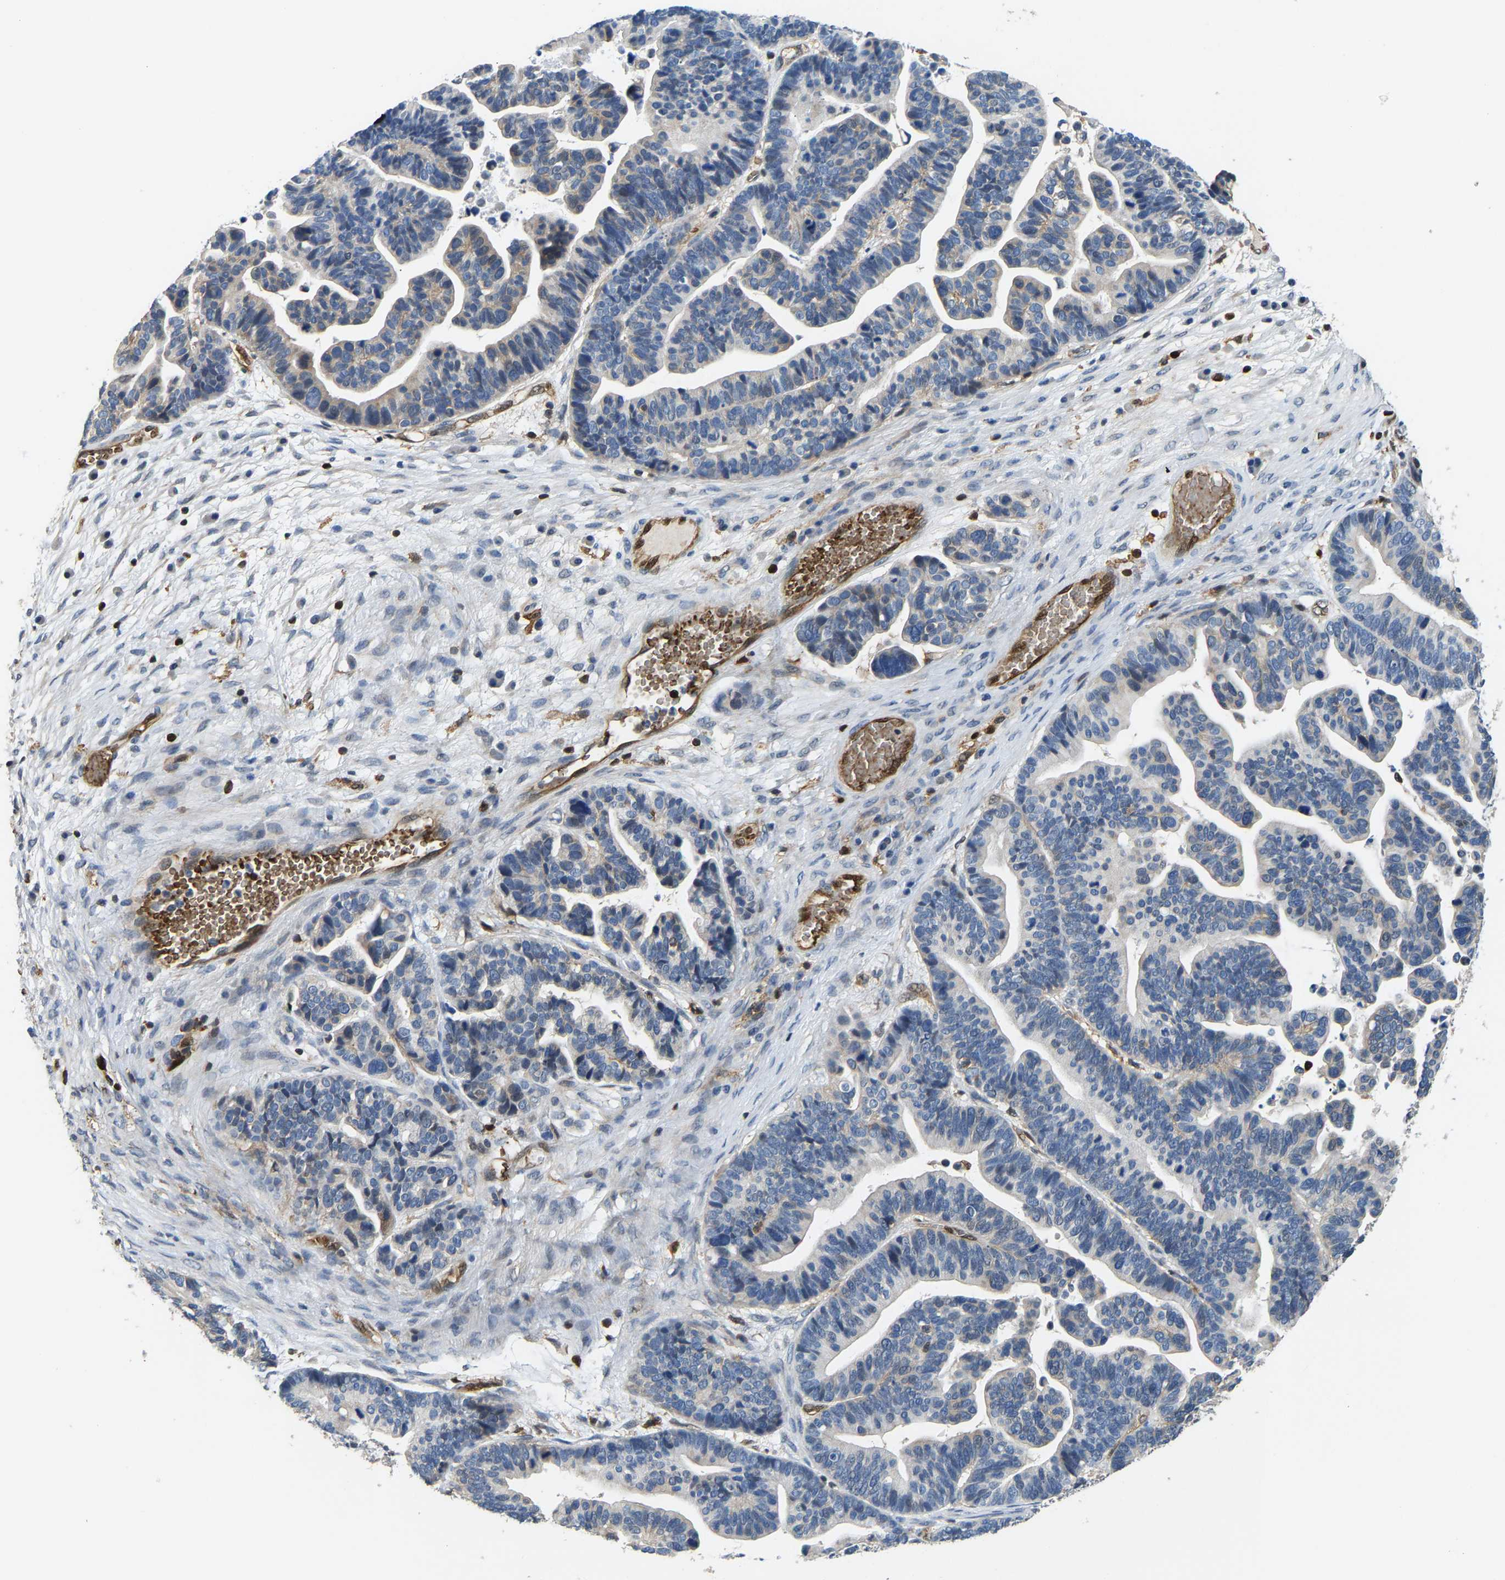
{"staining": {"intensity": "negative", "quantity": "none", "location": "none"}, "tissue": "ovarian cancer", "cell_type": "Tumor cells", "image_type": "cancer", "snomed": [{"axis": "morphology", "description": "Cystadenocarcinoma, serous, NOS"}, {"axis": "topography", "description": "Ovary"}], "caption": "This is an immunohistochemistry histopathology image of ovarian cancer. There is no staining in tumor cells.", "gene": "GIMAP7", "patient": {"sex": "female", "age": 56}}